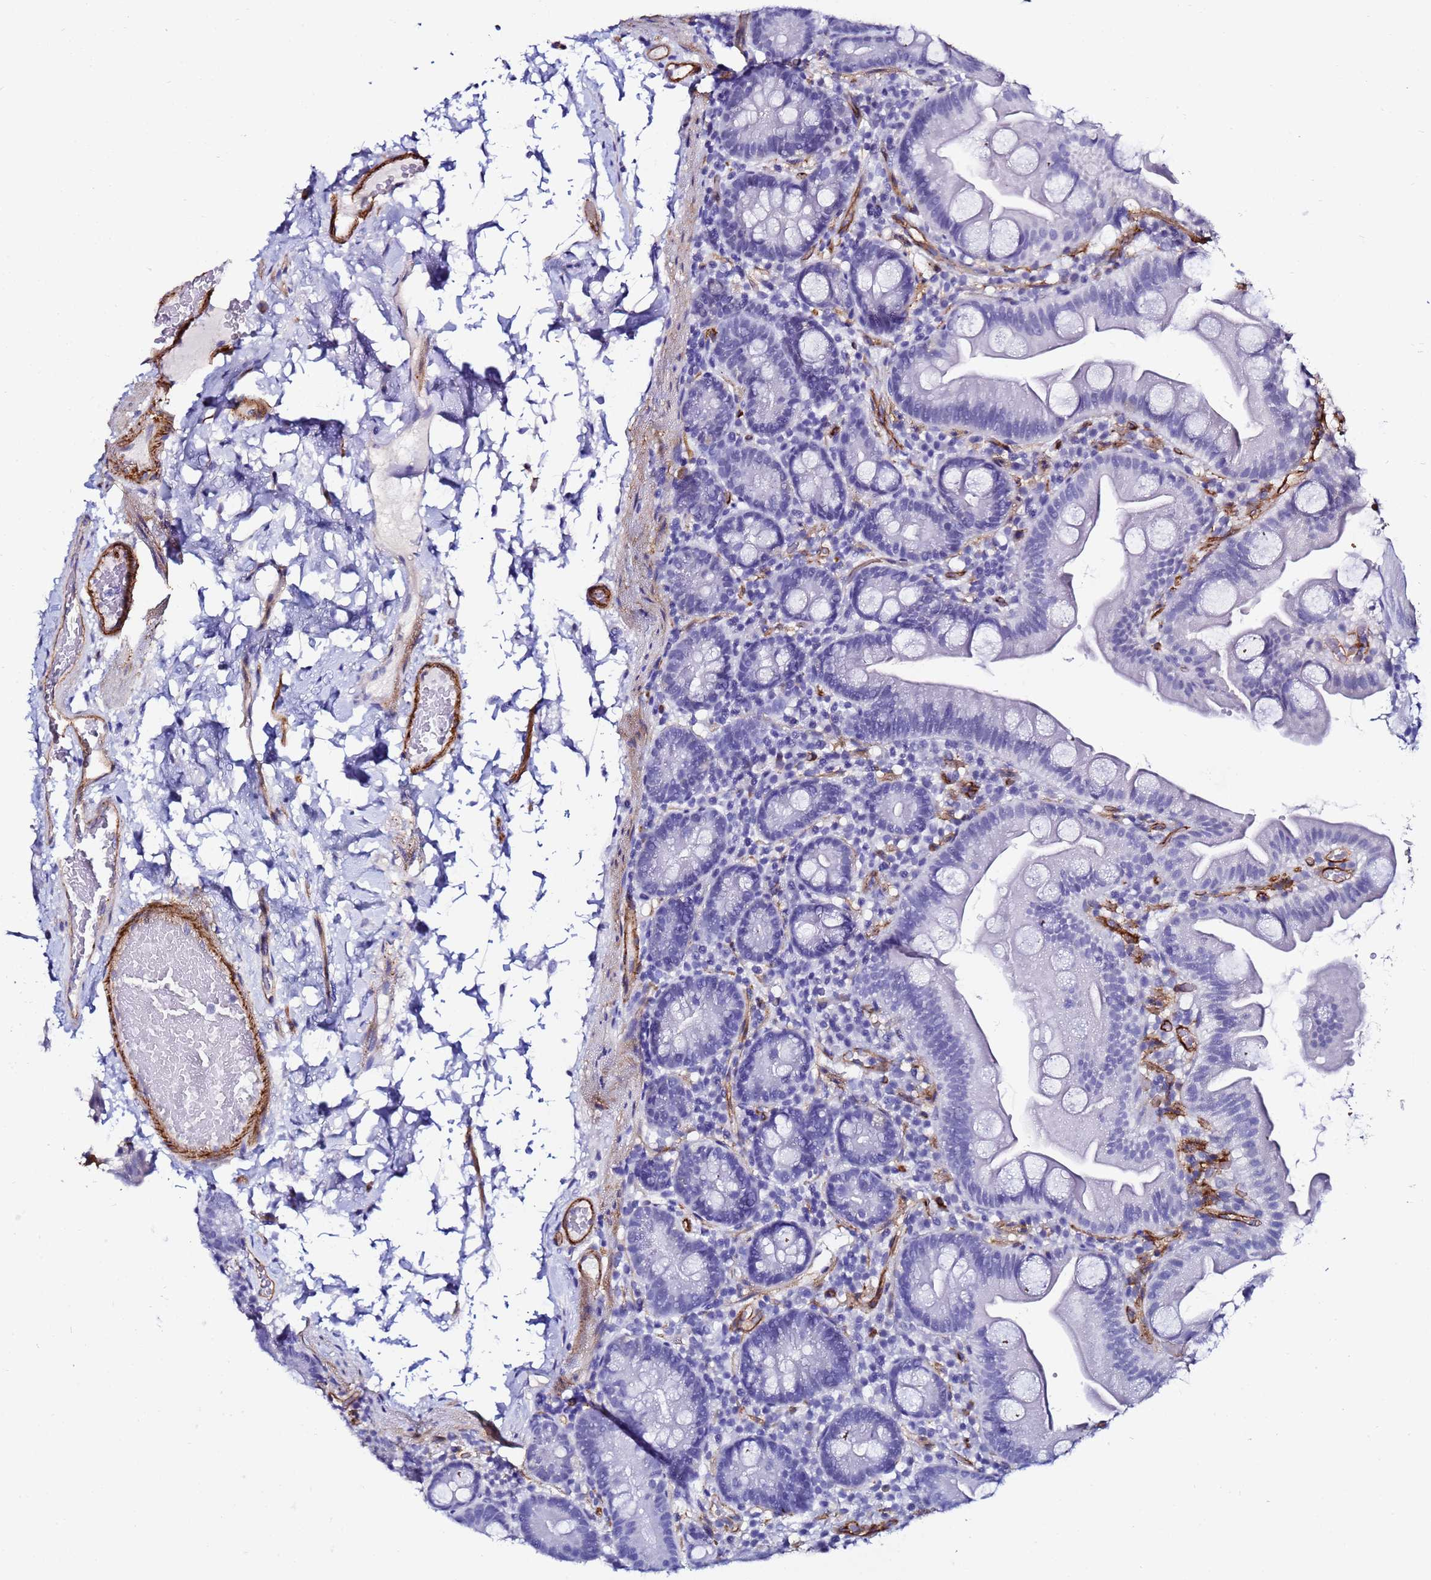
{"staining": {"intensity": "negative", "quantity": "none", "location": "none"}, "tissue": "small intestine", "cell_type": "Glandular cells", "image_type": "normal", "snomed": [{"axis": "morphology", "description": "Normal tissue, NOS"}, {"axis": "topography", "description": "Small intestine"}], "caption": "Glandular cells show no significant positivity in unremarkable small intestine. (Brightfield microscopy of DAB (3,3'-diaminobenzidine) immunohistochemistry at high magnification).", "gene": "DEFB104A", "patient": {"sex": "female", "age": 68}}